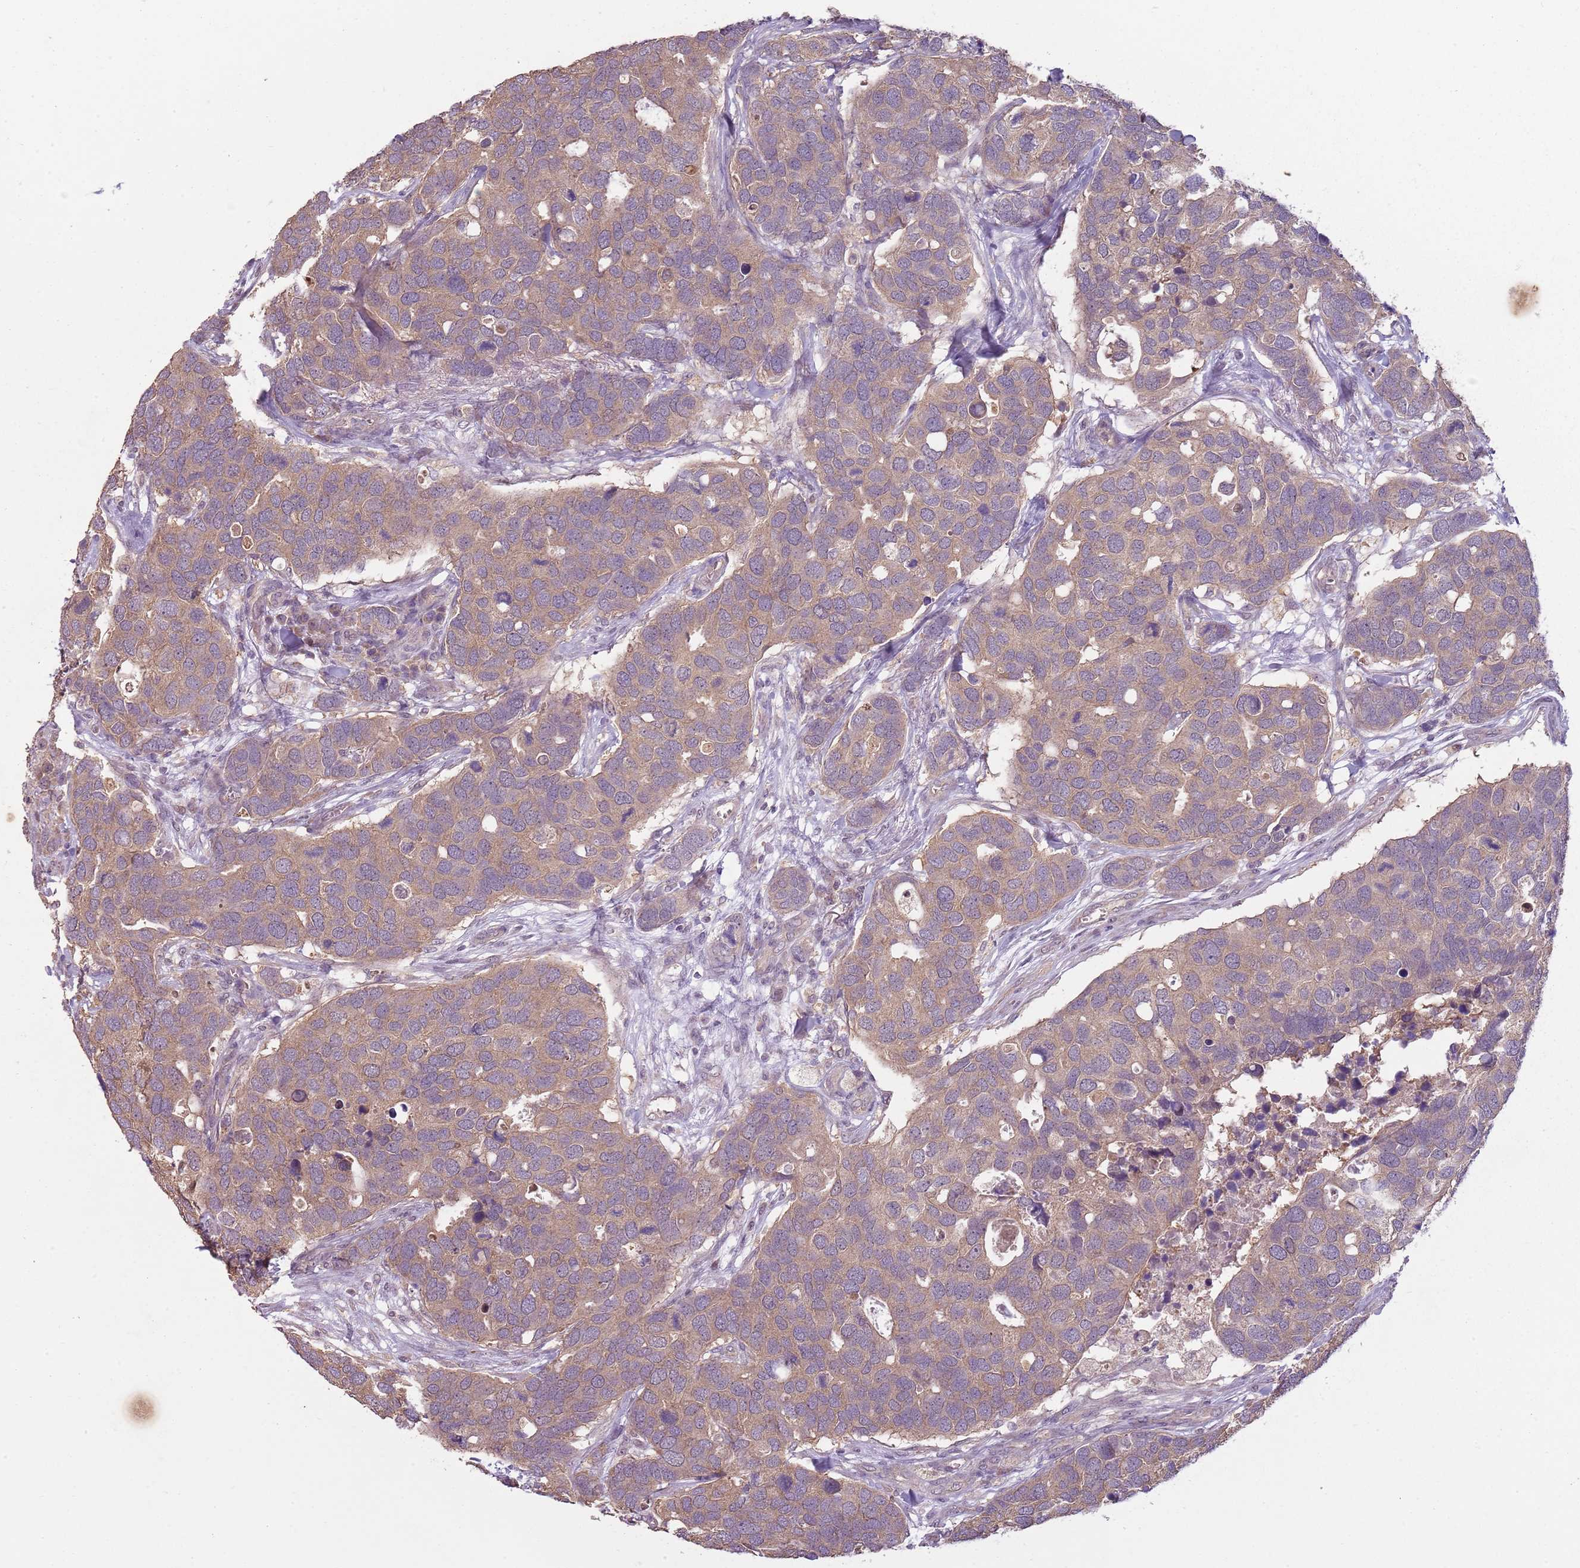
{"staining": {"intensity": "weak", "quantity": ">75%", "location": "cytoplasmic/membranous"}, "tissue": "breast cancer", "cell_type": "Tumor cells", "image_type": "cancer", "snomed": [{"axis": "morphology", "description": "Duct carcinoma"}, {"axis": "topography", "description": "Breast"}], "caption": "A high-resolution histopathology image shows immunohistochemistry (IHC) staining of breast cancer (invasive ductal carcinoma), which displays weak cytoplasmic/membranous positivity in about >75% of tumor cells.", "gene": "TEKT4", "patient": {"sex": "female", "age": 83}}